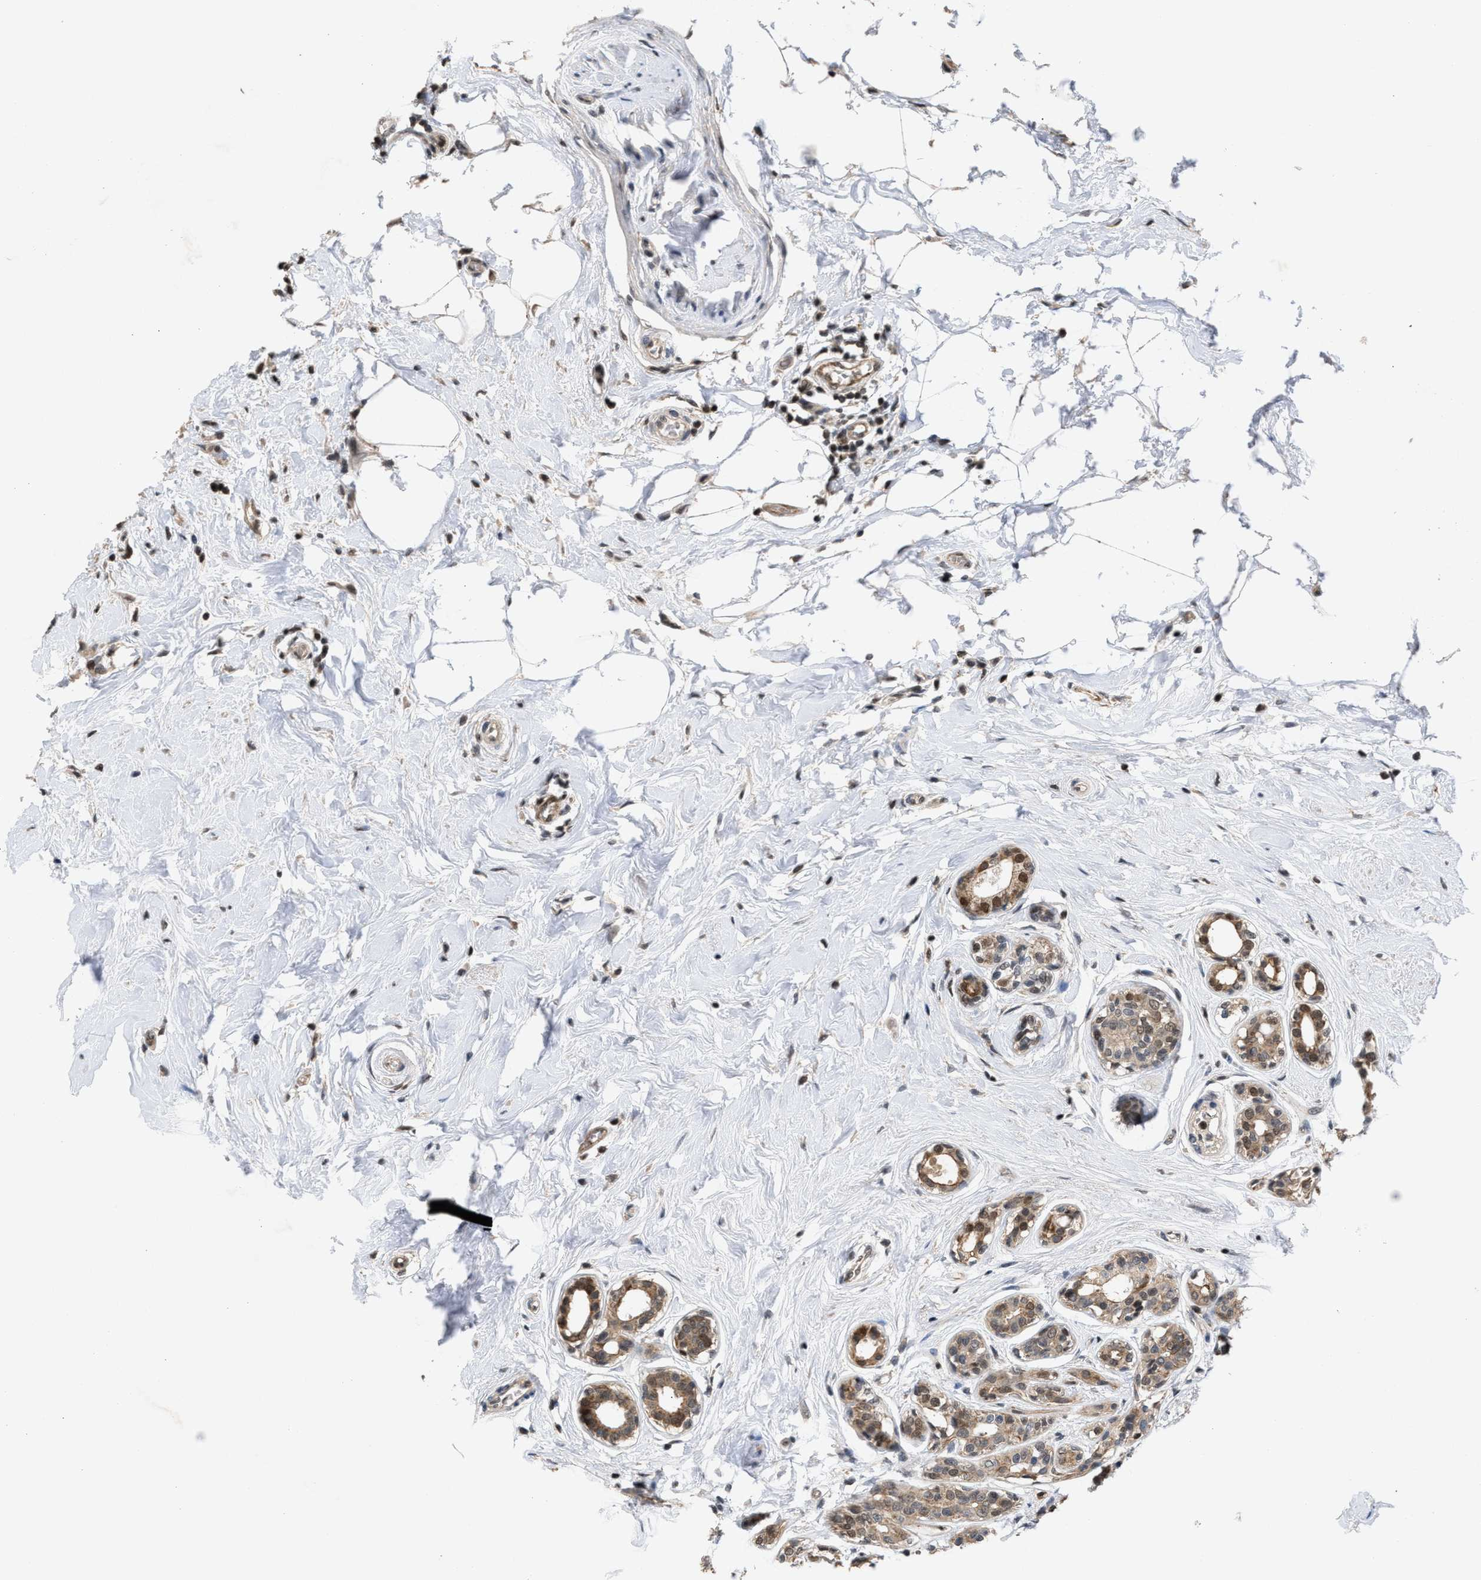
{"staining": {"intensity": "moderate", "quantity": ">75%", "location": "cytoplasmic/membranous,nuclear"}, "tissue": "breast cancer", "cell_type": "Tumor cells", "image_type": "cancer", "snomed": [{"axis": "morphology", "description": "Duct carcinoma"}, {"axis": "topography", "description": "Breast"}], "caption": "Breast cancer stained with immunohistochemistry shows moderate cytoplasmic/membranous and nuclear staining in approximately >75% of tumor cells.", "gene": "C9orf78", "patient": {"sex": "female", "age": 55}}